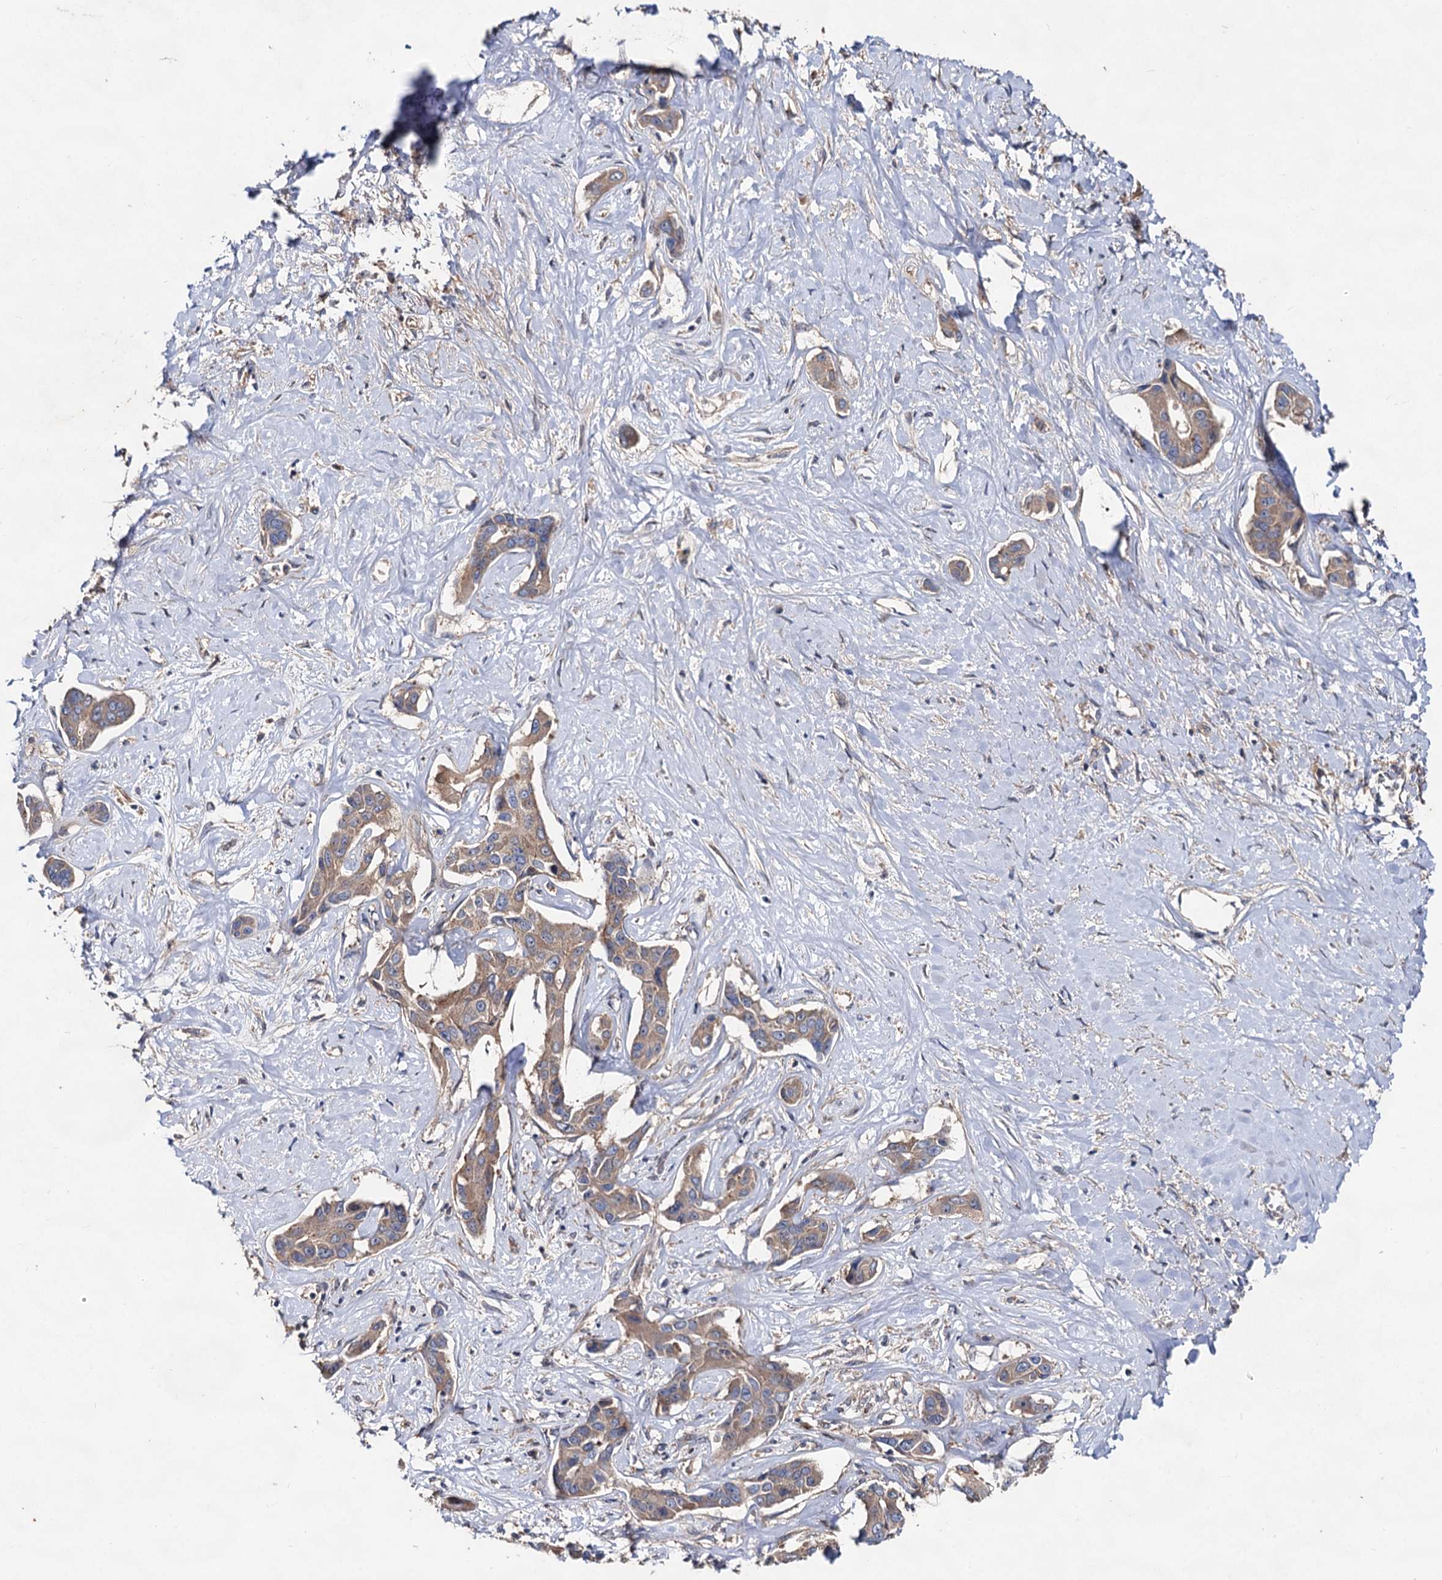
{"staining": {"intensity": "weak", "quantity": ">75%", "location": "cytoplasmic/membranous"}, "tissue": "liver cancer", "cell_type": "Tumor cells", "image_type": "cancer", "snomed": [{"axis": "morphology", "description": "Cholangiocarcinoma"}, {"axis": "topography", "description": "Liver"}], "caption": "This is an image of immunohistochemistry (IHC) staining of liver cancer, which shows weak expression in the cytoplasmic/membranous of tumor cells.", "gene": "VPS29", "patient": {"sex": "male", "age": 59}}